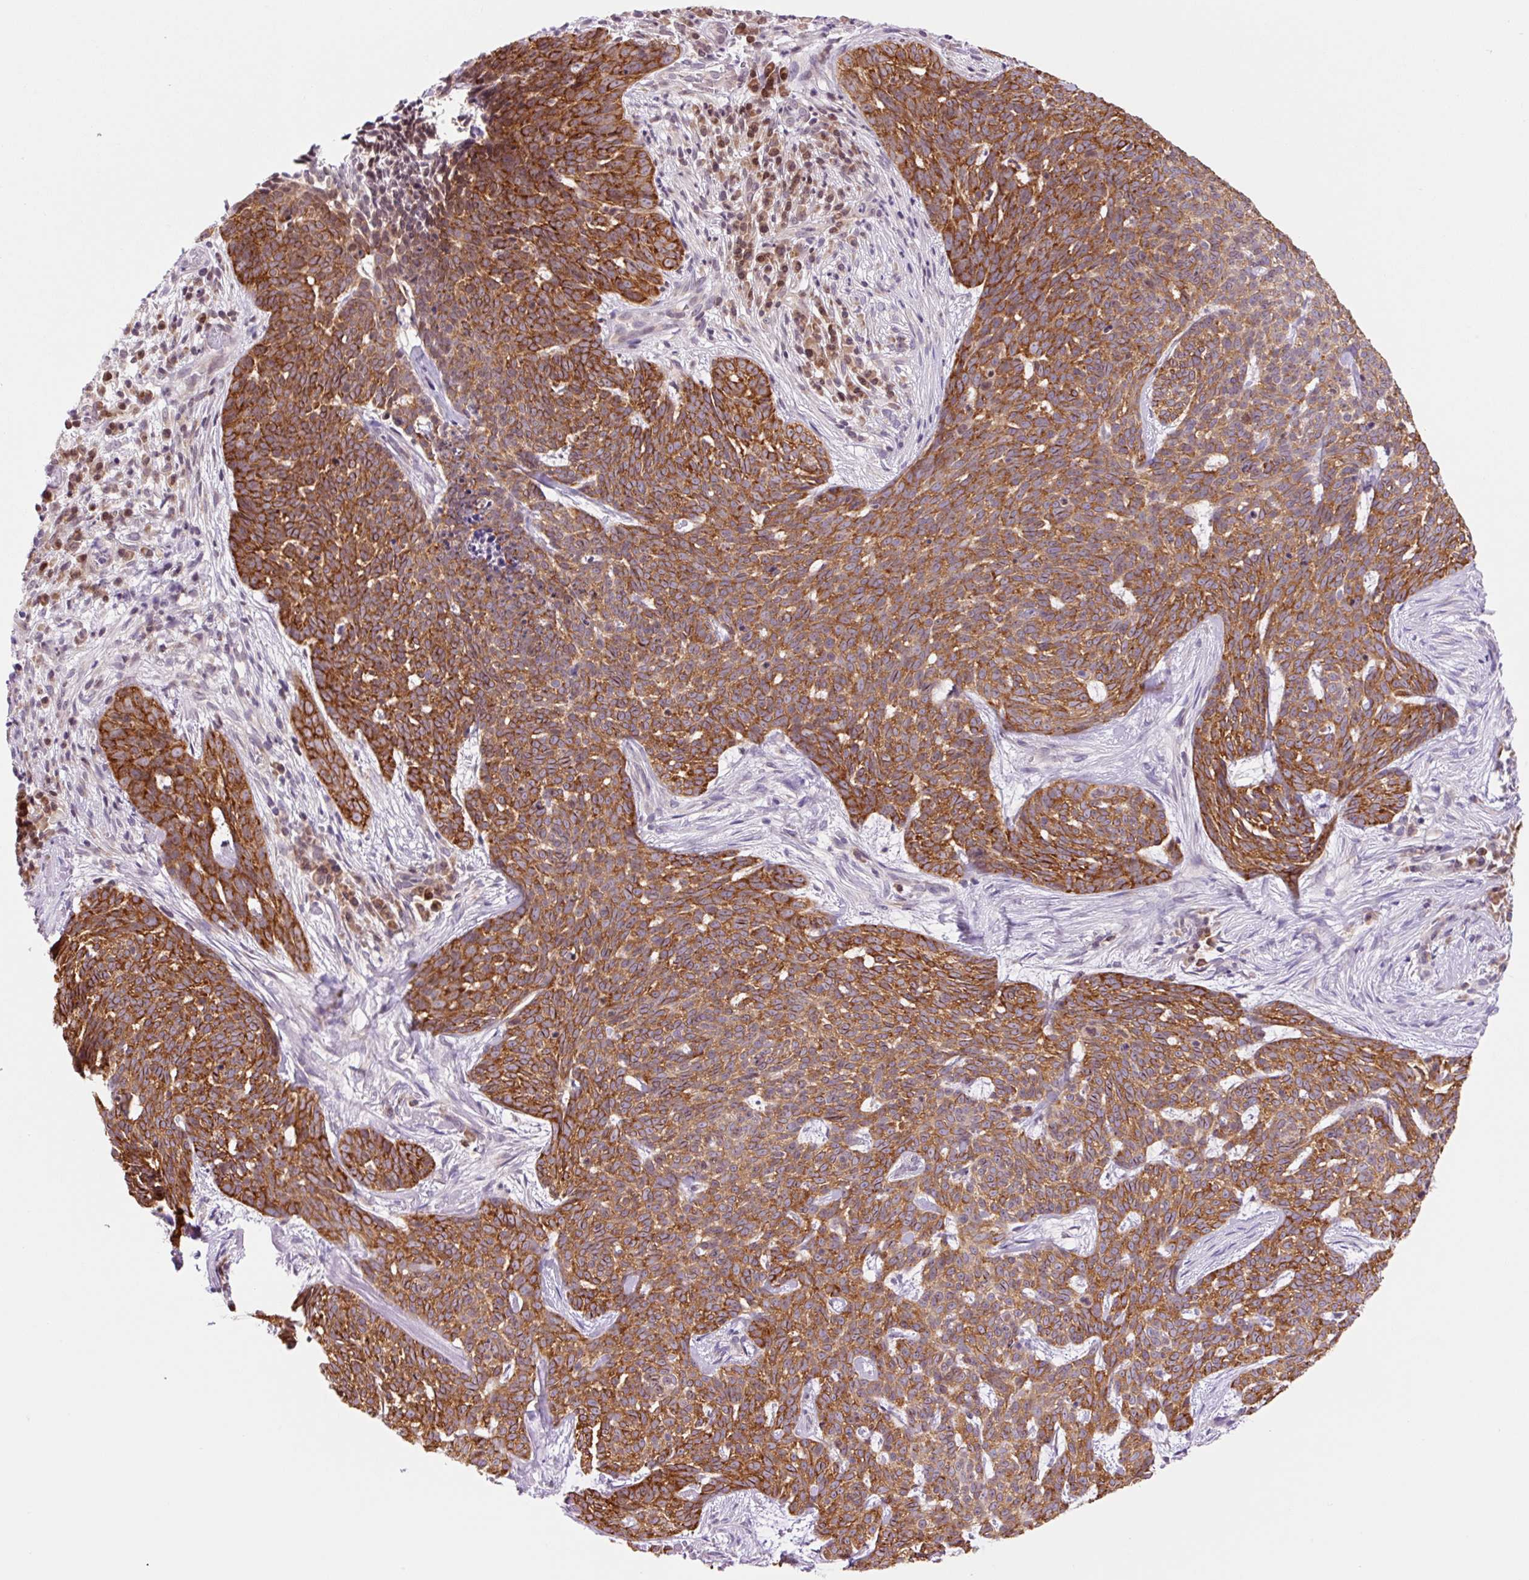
{"staining": {"intensity": "strong", "quantity": ">75%", "location": "cytoplasmic/membranous"}, "tissue": "skin cancer", "cell_type": "Tumor cells", "image_type": "cancer", "snomed": [{"axis": "morphology", "description": "Basal cell carcinoma"}, {"axis": "topography", "description": "Skin"}], "caption": "The photomicrograph exhibits staining of skin cancer, revealing strong cytoplasmic/membranous protein expression (brown color) within tumor cells.", "gene": "RPL41", "patient": {"sex": "female", "age": 93}}